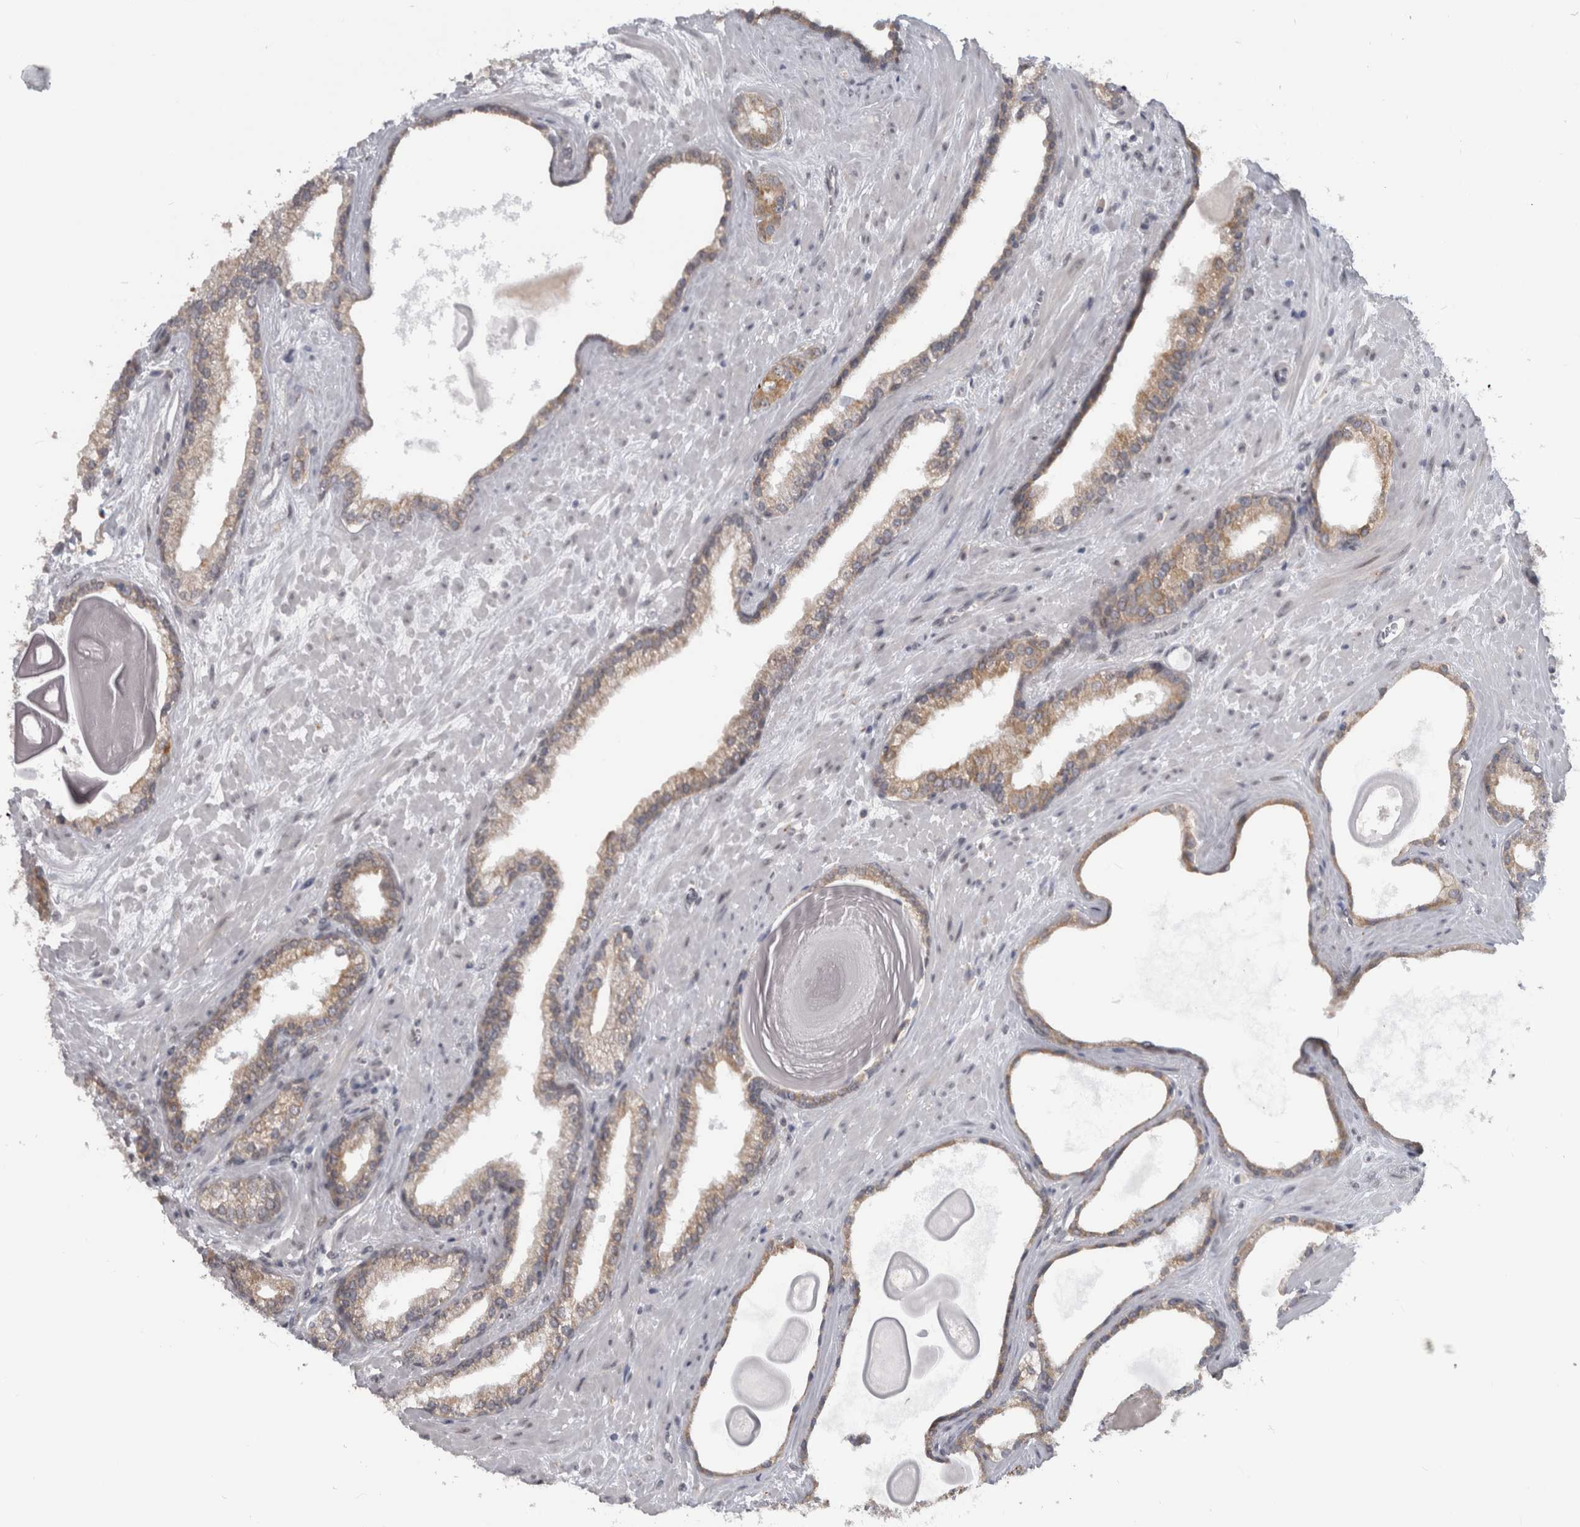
{"staining": {"intensity": "weak", "quantity": "25%-75%", "location": "cytoplasmic/membranous"}, "tissue": "prostate cancer", "cell_type": "Tumor cells", "image_type": "cancer", "snomed": [{"axis": "morphology", "description": "Adenocarcinoma, Low grade"}, {"axis": "topography", "description": "Prostate"}], "caption": "Immunohistochemical staining of prostate cancer demonstrates low levels of weak cytoplasmic/membranous positivity in approximately 25%-75% of tumor cells.", "gene": "TMEM242", "patient": {"sex": "male", "age": 70}}